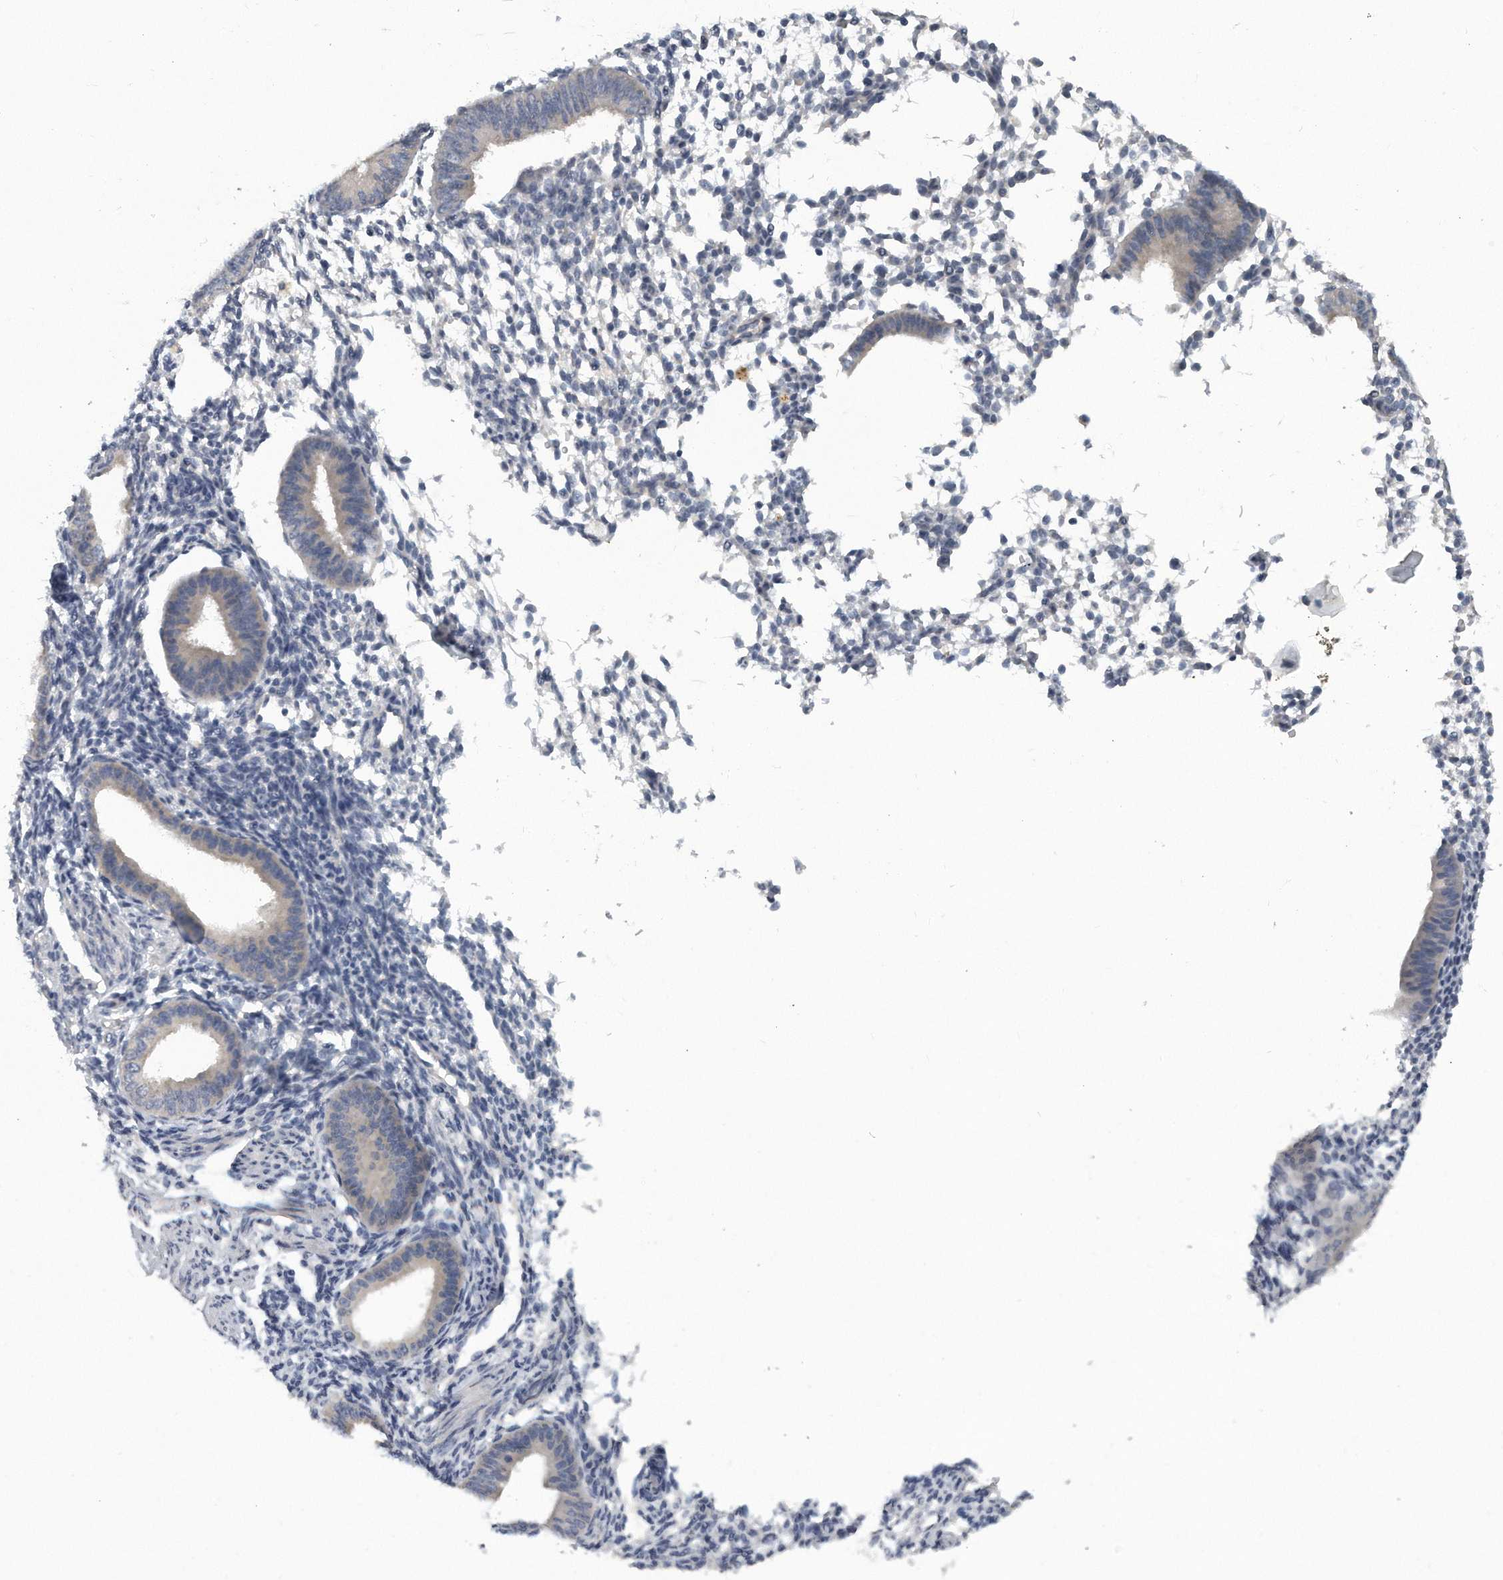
{"staining": {"intensity": "negative", "quantity": "none", "location": "none"}, "tissue": "endometrium", "cell_type": "Cells in endometrial stroma", "image_type": "normal", "snomed": [{"axis": "morphology", "description": "Normal tissue, NOS"}, {"axis": "topography", "description": "Uterus"}, {"axis": "topography", "description": "Endometrium"}], "caption": "DAB (3,3'-diaminobenzidine) immunohistochemical staining of benign human endometrium exhibits no significant expression in cells in endometrial stroma.", "gene": "KLHL7", "patient": {"sex": "female", "age": 48}}